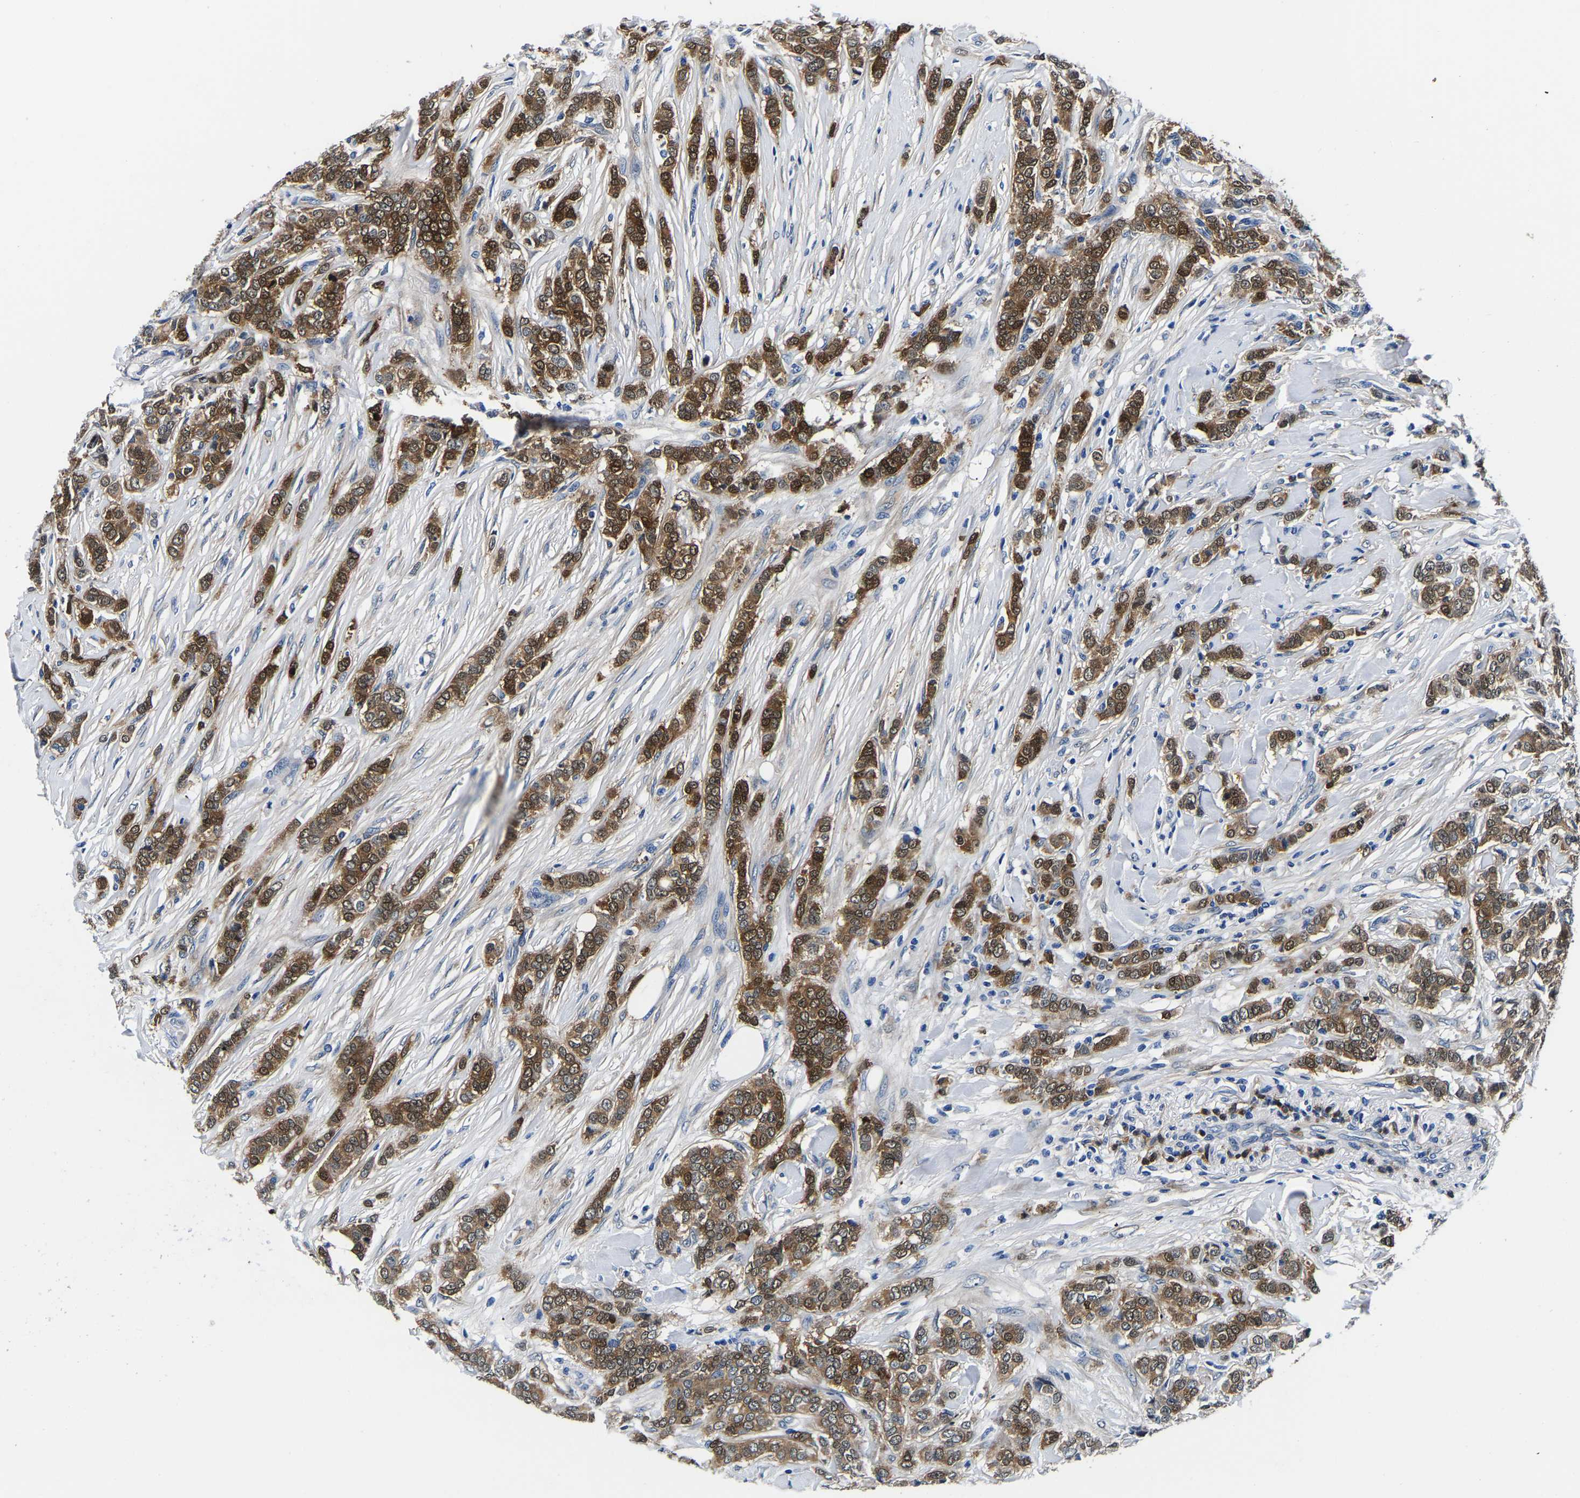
{"staining": {"intensity": "moderate", "quantity": ">75%", "location": "cytoplasmic/membranous"}, "tissue": "breast cancer", "cell_type": "Tumor cells", "image_type": "cancer", "snomed": [{"axis": "morphology", "description": "Lobular carcinoma"}, {"axis": "topography", "description": "Skin"}, {"axis": "topography", "description": "Breast"}], "caption": "Lobular carcinoma (breast) stained with a protein marker reveals moderate staining in tumor cells.", "gene": "S100A13", "patient": {"sex": "female", "age": 46}}